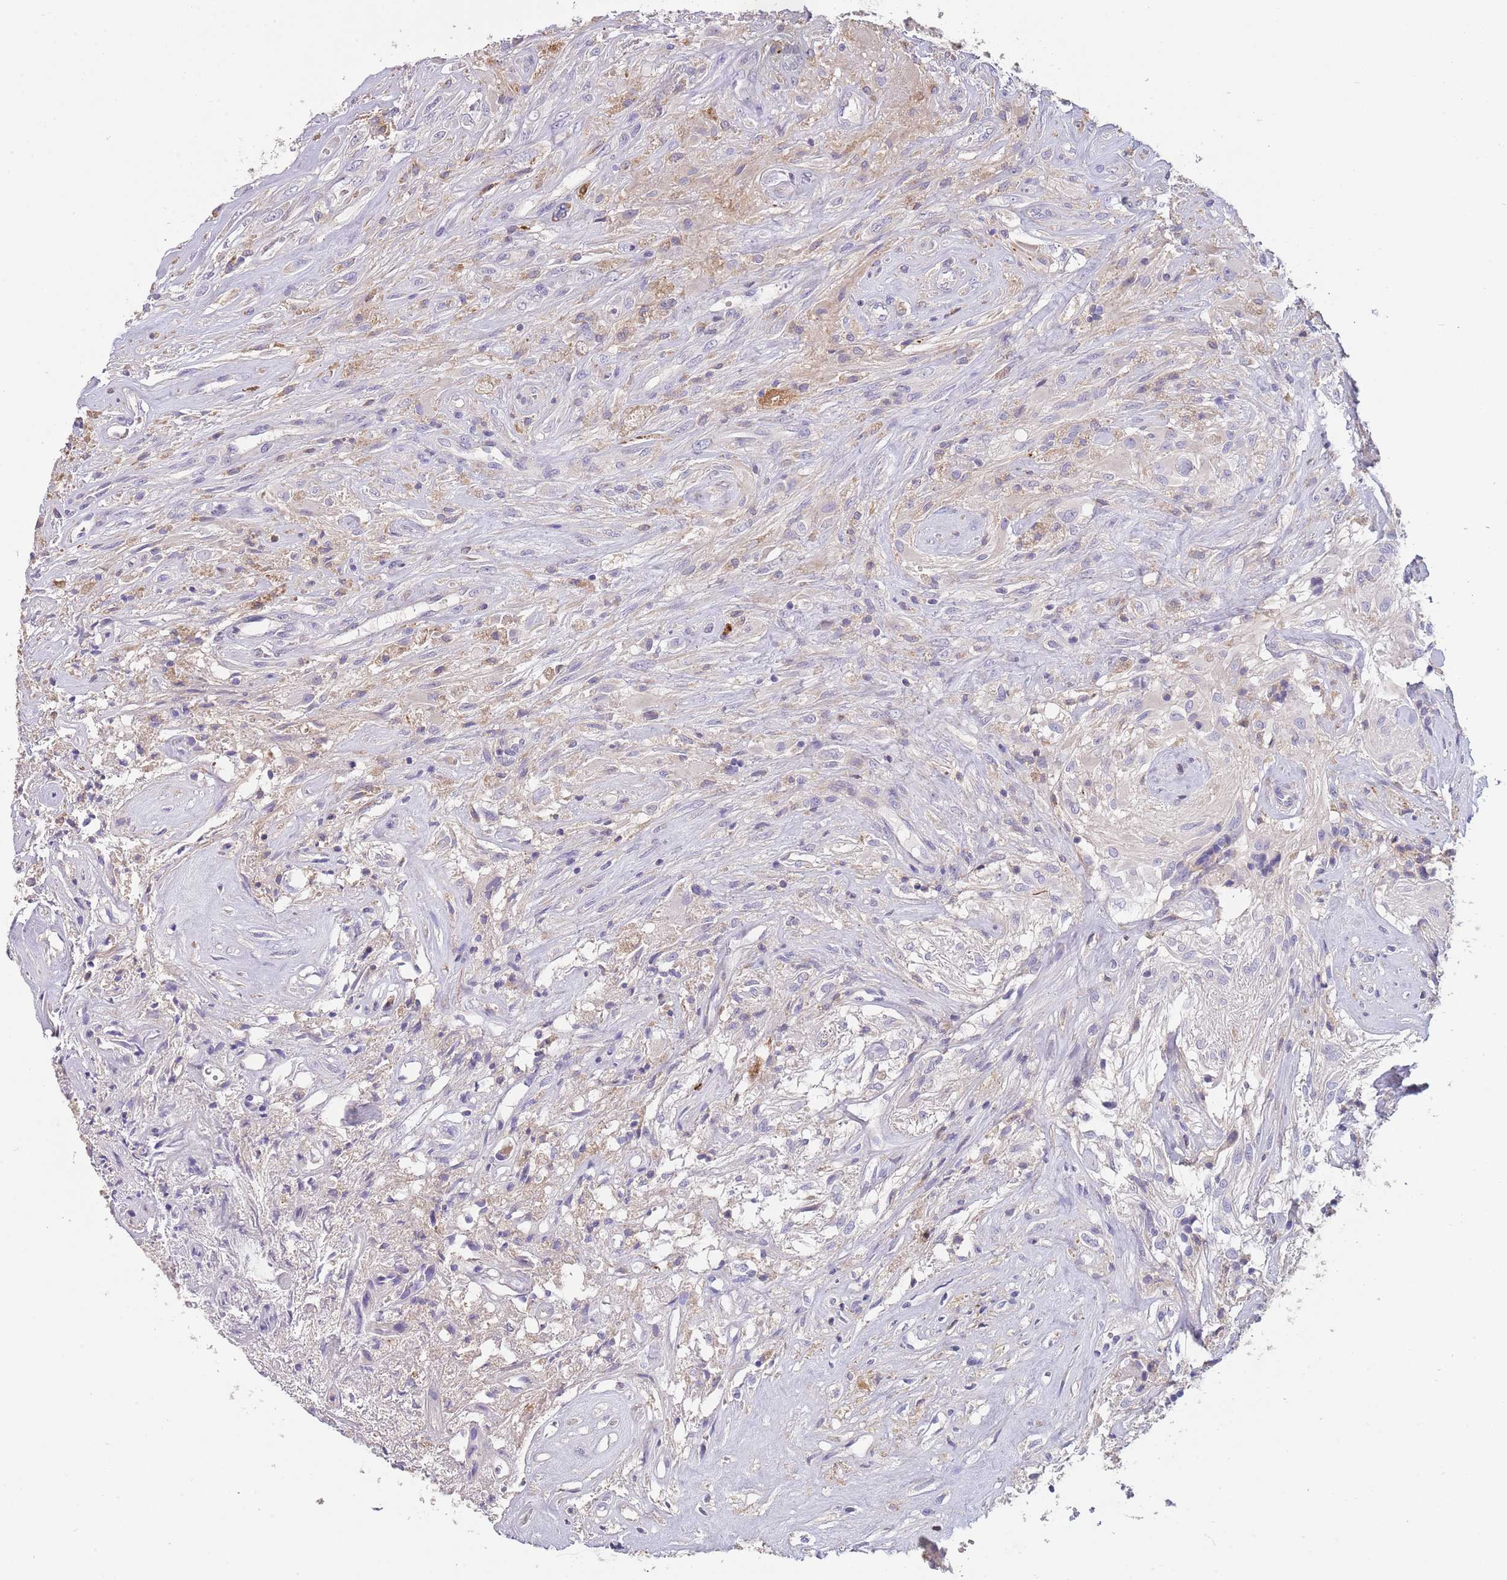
{"staining": {"intensity": "negative", "quantity": "none", "location": "none"}, "tissue": "glioma", "cell_type": "Tumor cells", "image_type": "cancer", "snomed": [{"axis": "morphology", "description": "Glioma, malignant, High grade"}, {"axis": "topography", "description": "Brain"}], "caption": "IHC of glioma reveals no positivity in tumor cells.", "gene": "SUSD1", "patient": {"sex": "male", "age": 56}}